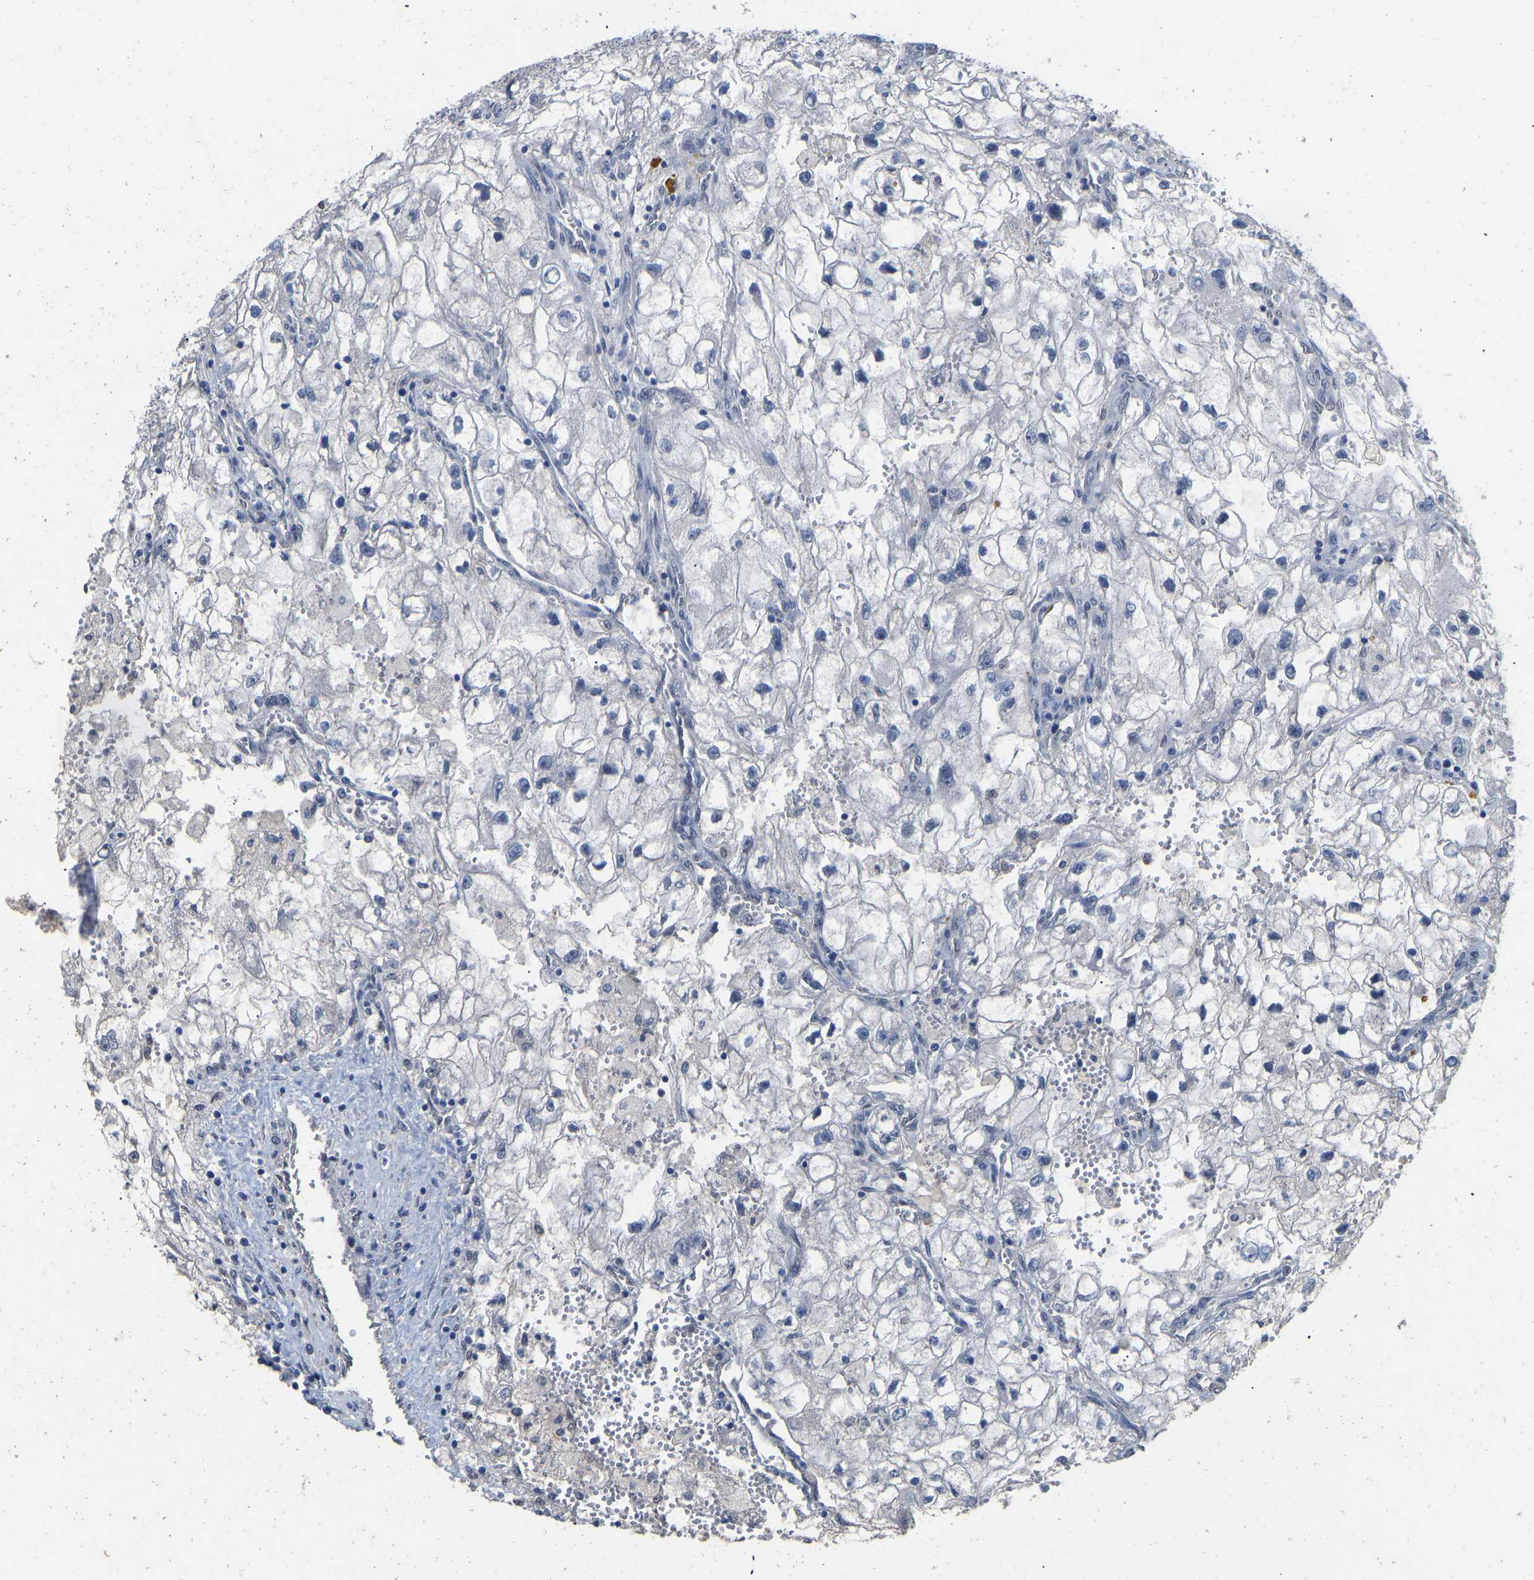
{"staining": {"intensity": "negative", "quantity": "none", "location": "none"}, "tissue": "renal cancer", "cell_type": "Tumor cells", "image_type": "cancer", "snomed": [{"axis": "morphology", "description": "Adenocarcinoma, NOS"}, {"axis": "topography", "description": "Kidney"}], "caption": "Renal cancer stained for a protein using immunohistochemistry reveals no positivity tumor cells.", "gene": "QKI", "patient": {"sex": "female", "age": 70}}